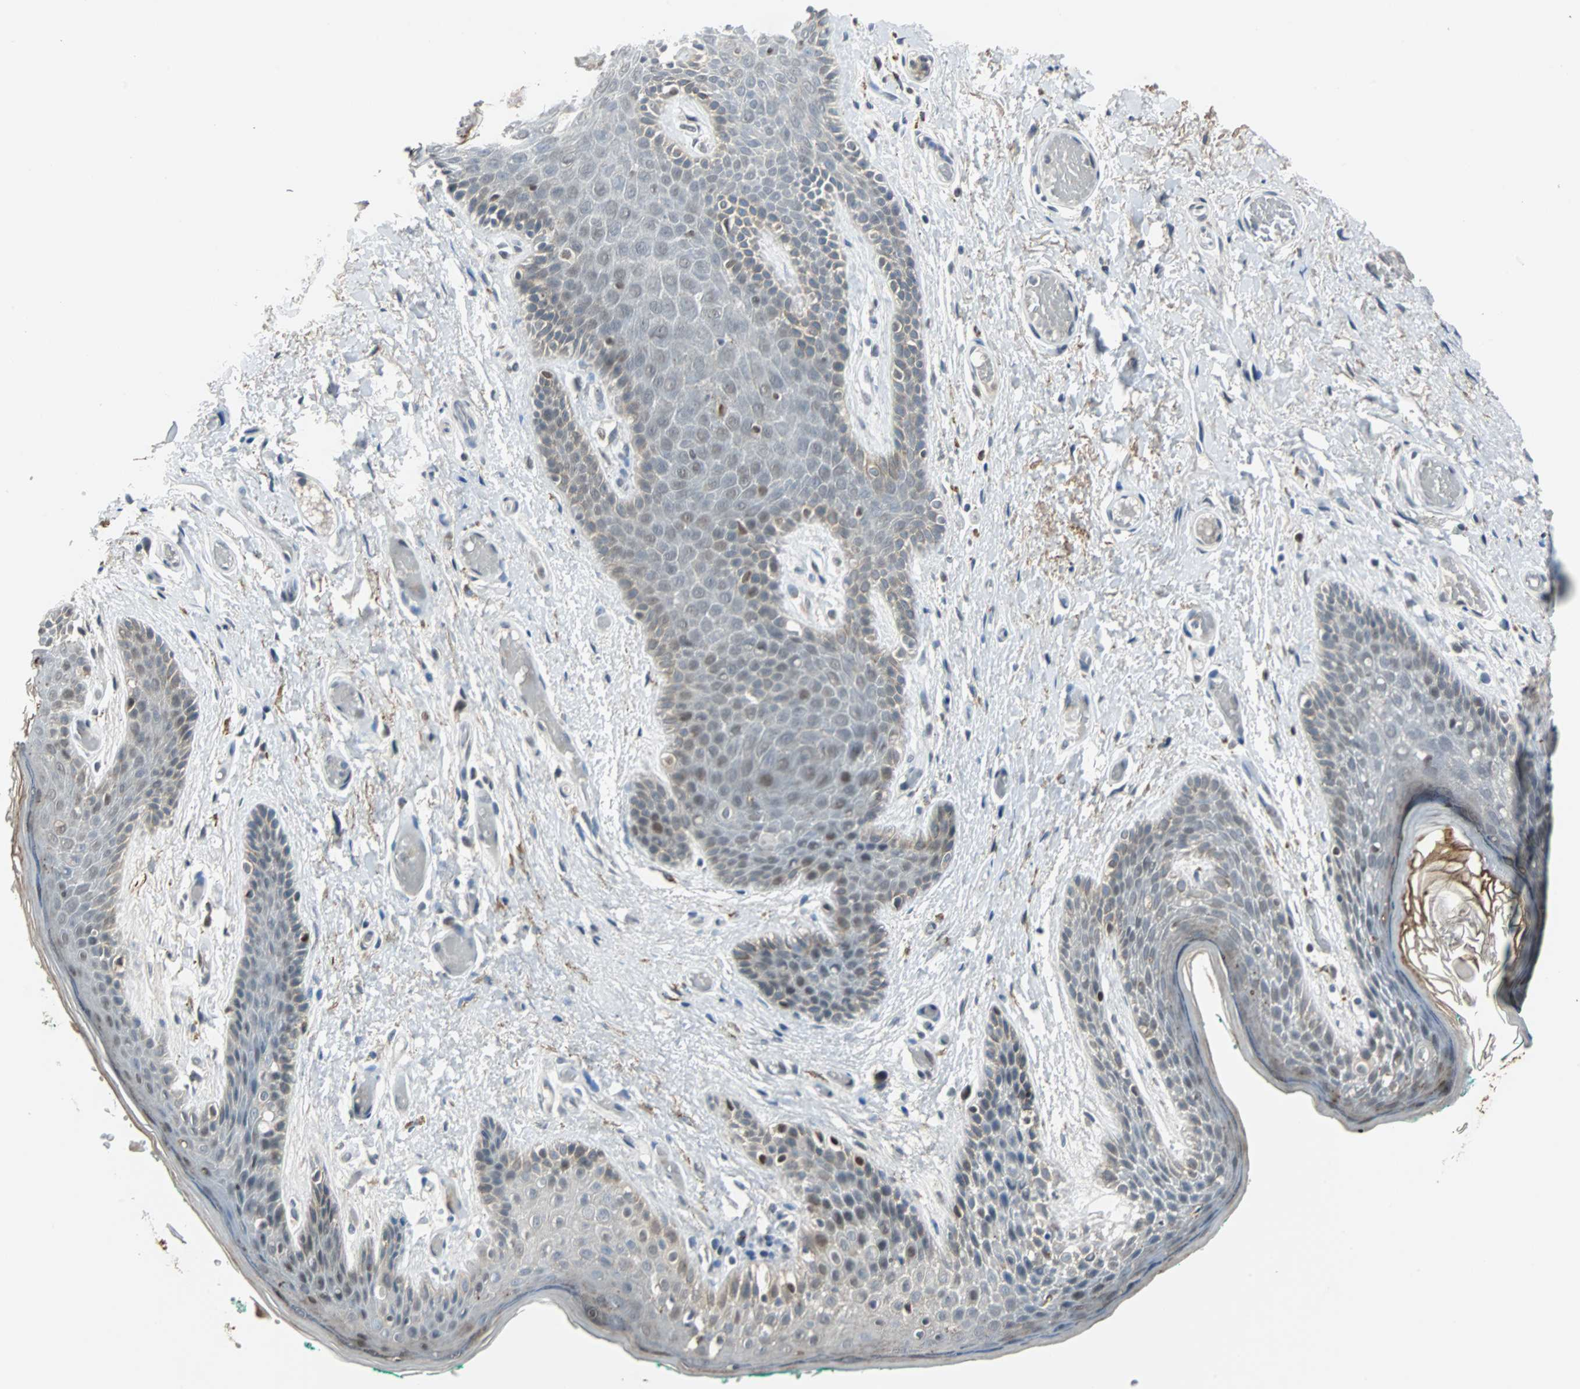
{"staining": {"intensity": "moderate", "quantity": "25%-75%", "location": "cytoplasmic/membranous,nuclear"}, "tissue": "skin", "cell_type": "Epidermal cells", "image_type": "normal", "snomed": [{"axis": "morphology", "description": "Normal tissue, NOS"}, {"axis": "topography", "description": "Anal"}], "caption": "The photomicrograph shows immunohistochemical staining of benign skin. There is moderate cytoplasmic/membranous,nuclear staining is identified in approximately 25%-75% of epidermal cells. (Stains: DAB in brown, nuclei in blue, Microscopy: brightfield microscopy at high magnification).", "gene": "HLX", "patient": {"sex": "male", "age": 74}}